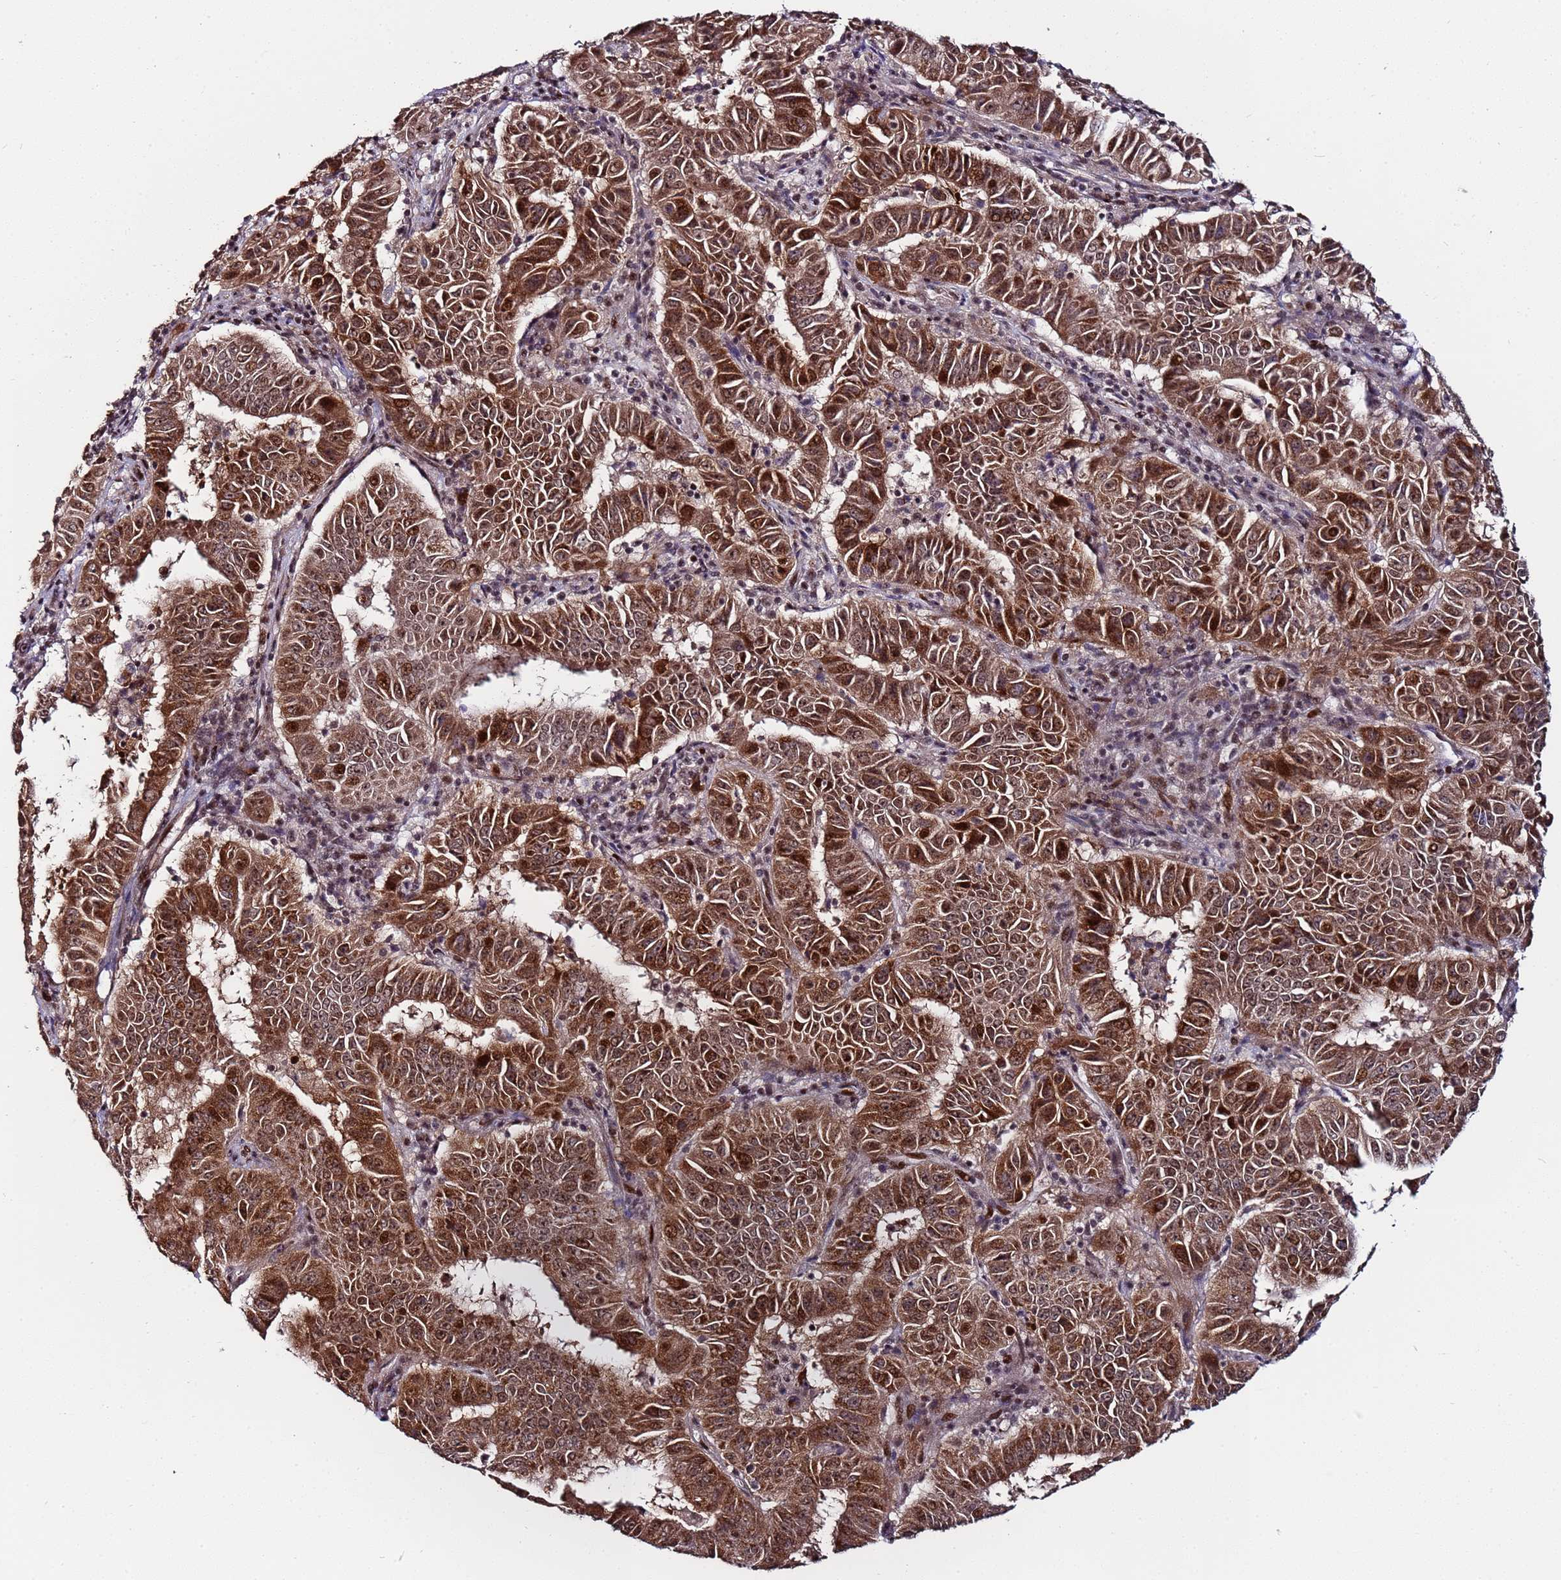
{"staining": {"intensity": "moderate", "quantity": ">75%", "location": "cytoplasmic/membranous,nuclear"}, "tissue": "pancreatic cancer", "cell_type": "Tumor cells", "image_type": "cancer", "snomed": [{"axis": "morphology", "description": "Adenocarcinoma, NOS"}, {"axis": "topography", "description": "Pancreas"}], "caption": "Pancreatic cancer (adenocarcinoma) stained for a protein (brown) reveals moderate cytoplasmic/membranous and nuclear positive positivity in approximately >75% of tumor cells.", "gene": "PPM1H", "patient": {"sex": "male", "age": 63}}